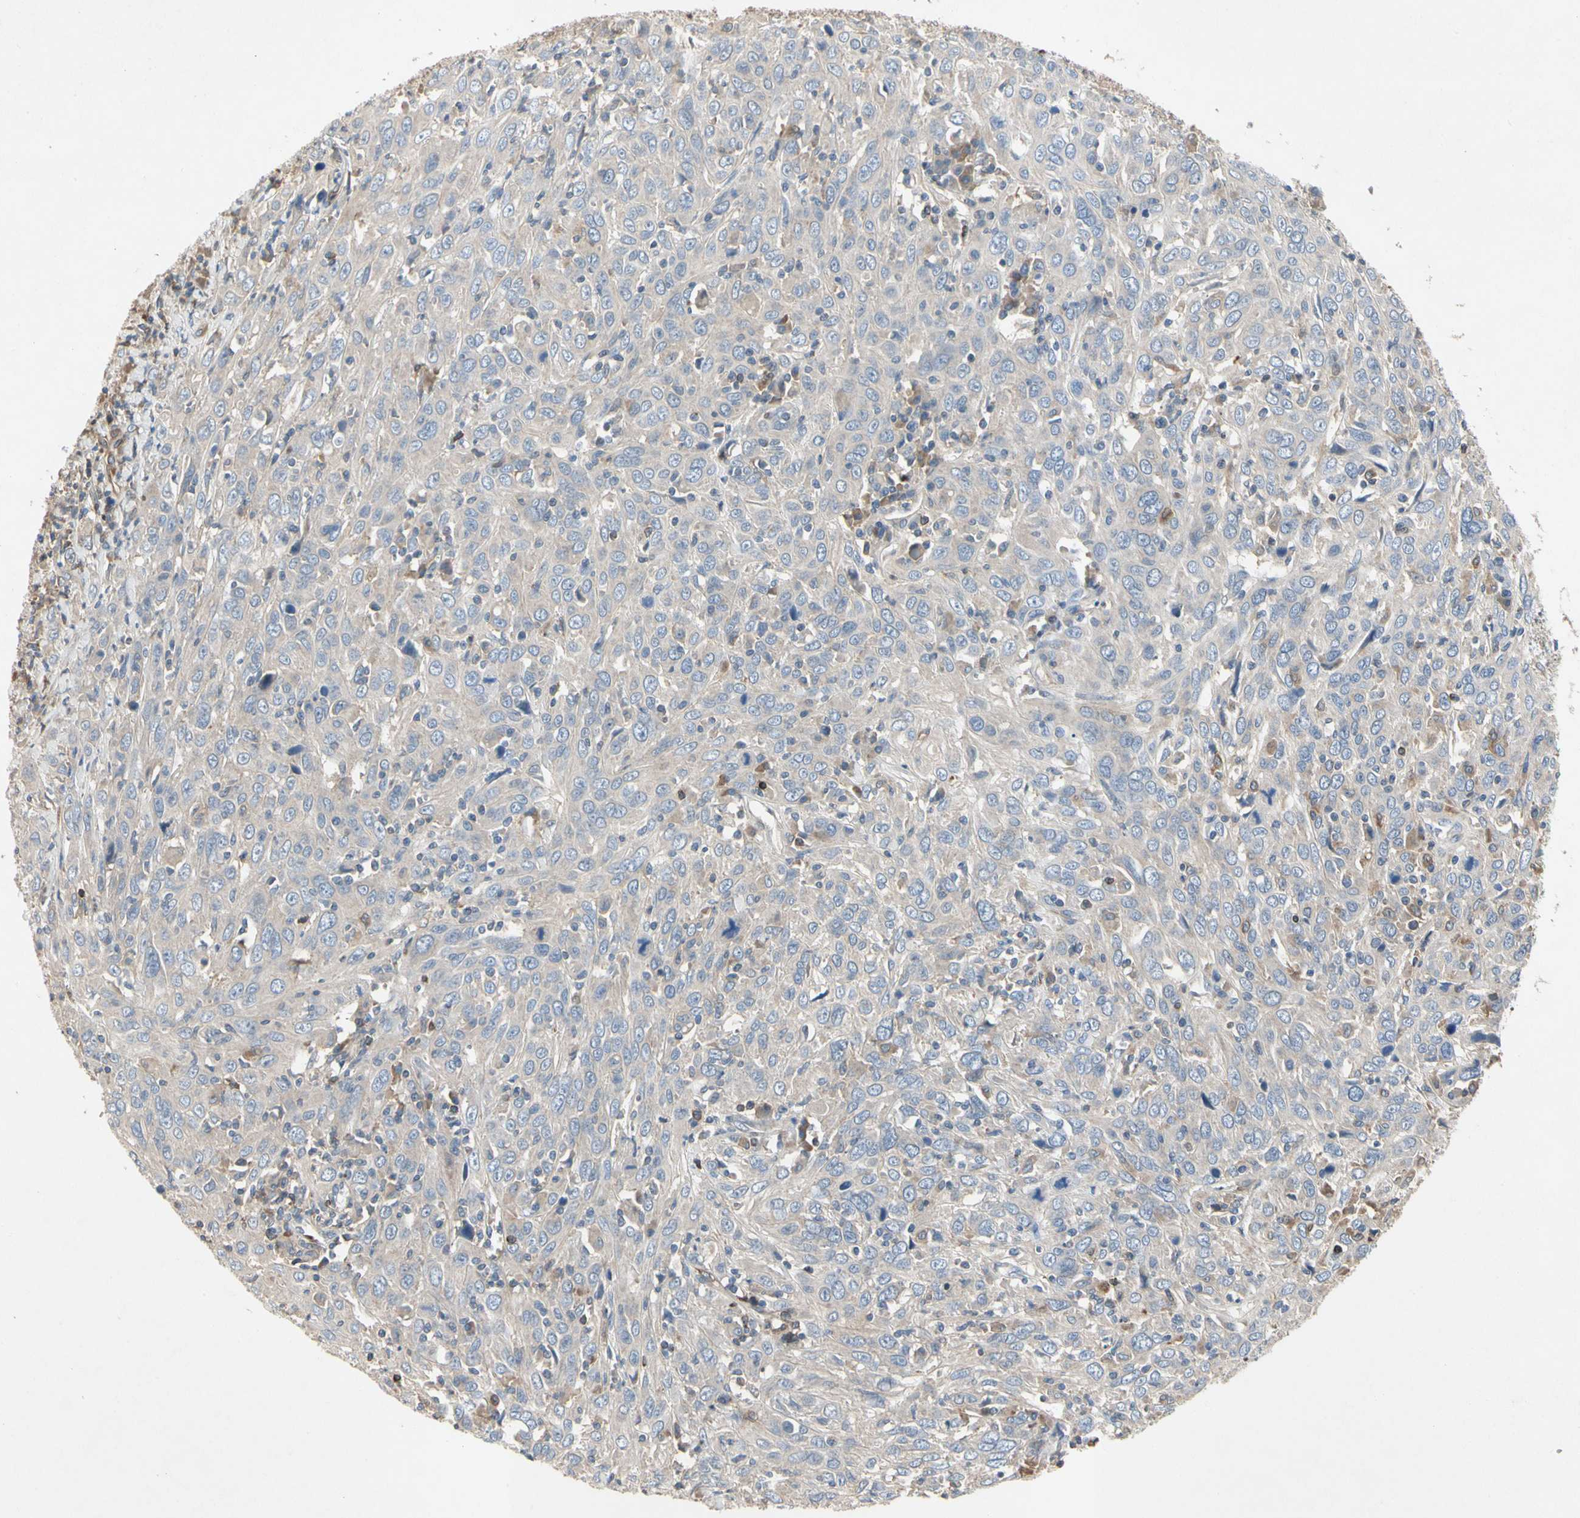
{"staining": {"intensity": "weak", "quantity": "<25%", "location": "cytoplasmic/membranous"}, "tissue": "cervical cancer", "cell_type": "Tumor cells", "image_type": "cancer", "snomed": [{"axis": "morphology", "description": "Squamous cell carcinoma, NOS"}, {"axis": "topography", "description": "Cervix"}], "caption": "Immunohistochemical staining of human cervical squamous cell carcinoma exhibits no significant staining in tumor cells.", "gene": "CRTAC1", "patient": {"sex": "female", "age": 46}}